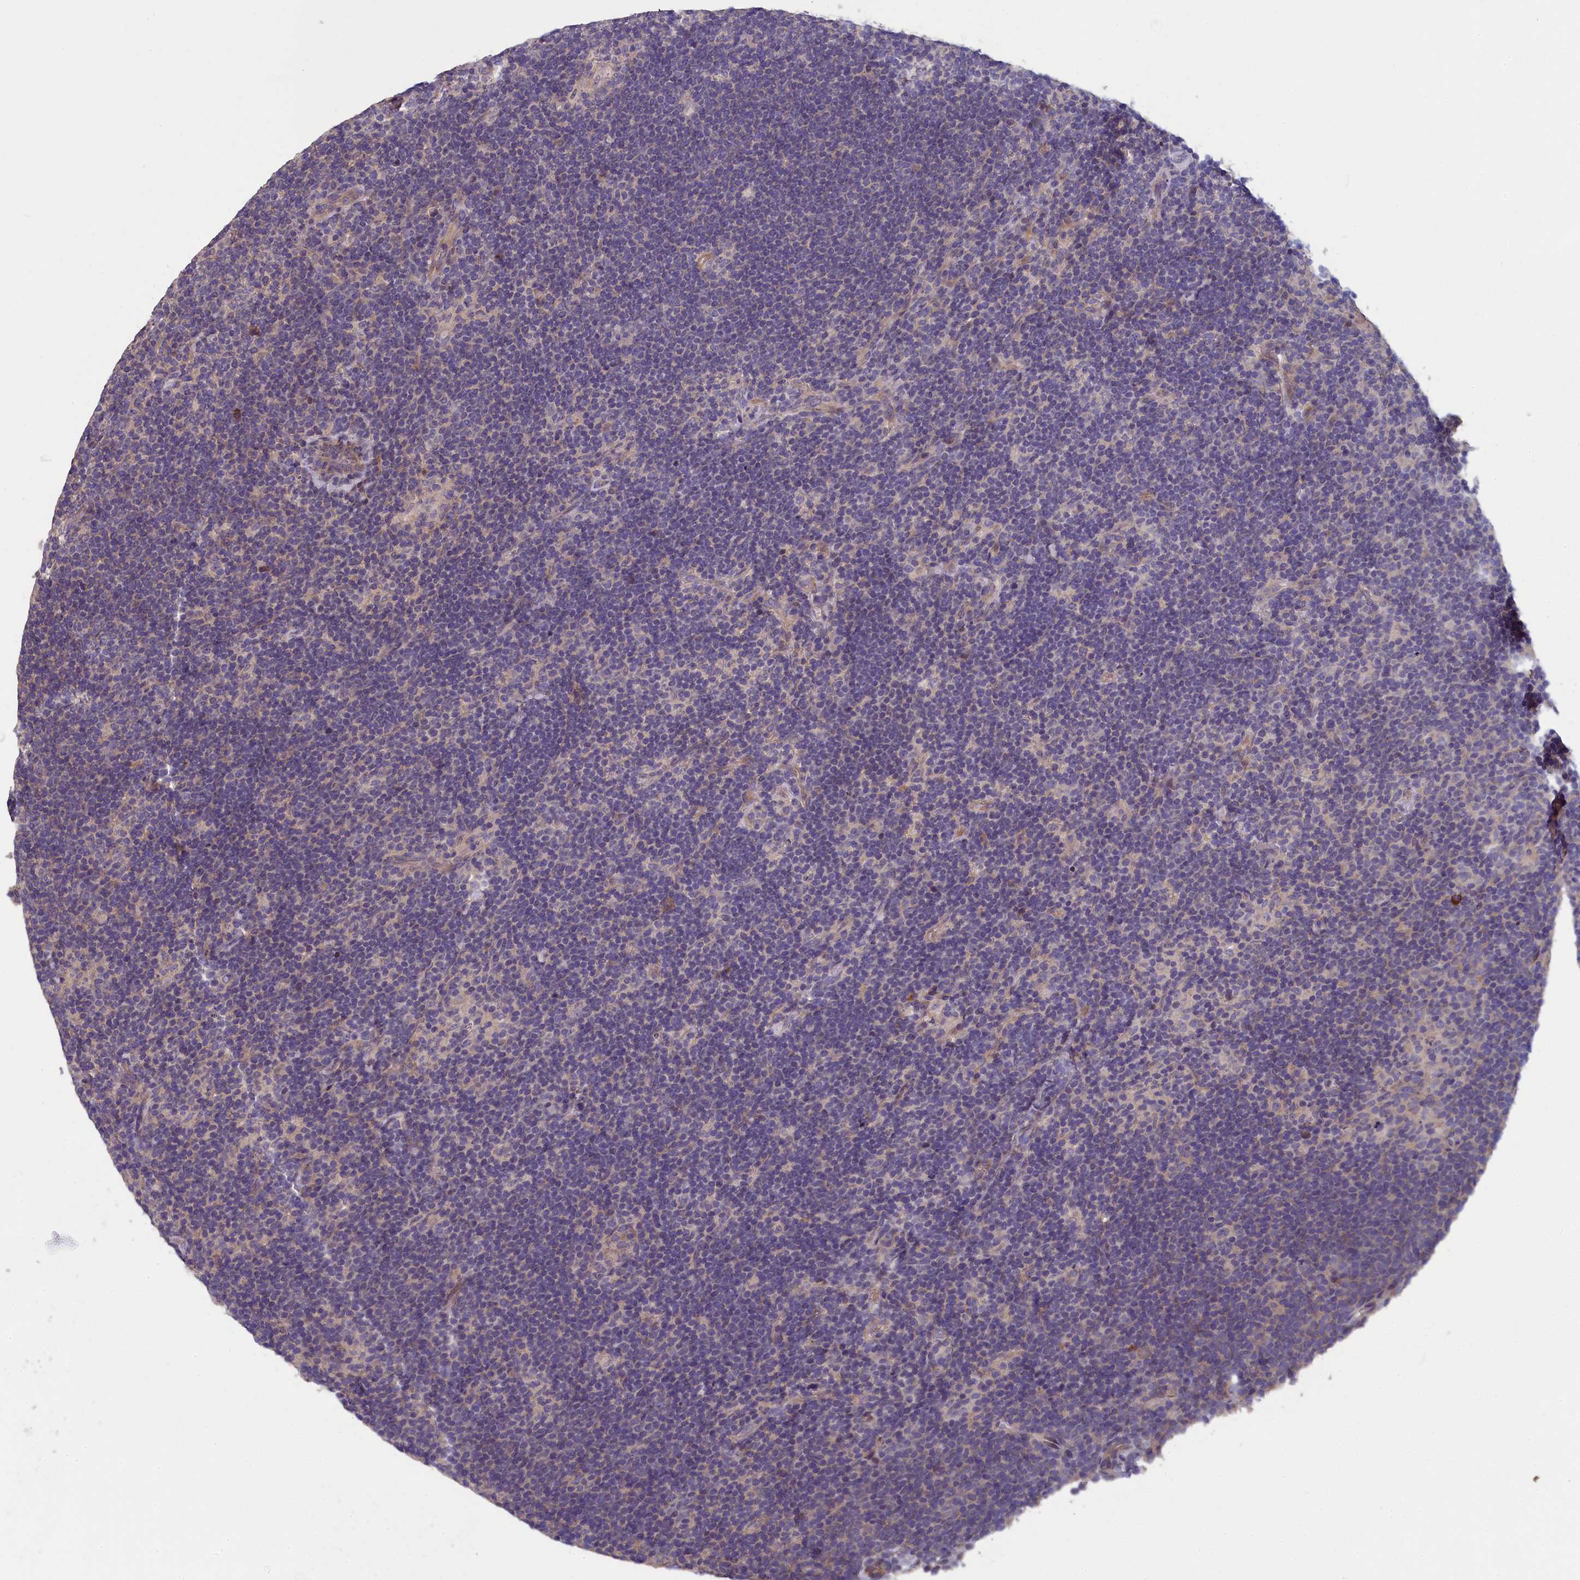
{"staining": {"intensity": "negative", "quantity": "none", "location": "none"}, "tissue": "lymphoma", "cell_type": "Tumor cells", "image_type": "cancer", "snomed": [{"axis": "morphology", "description": "Hodgkin's disease, NOS"}, {"axis": "topography", "description": "Lymph node"}], "caption": "This histopathology image is of lymphoma stained with IHC to label a protein in brown with the nuclei are counter-stained blue. There is no staining in tumor cells. (Brightfield microscopy of DAB immunohistochemistry at high magnification).", "gene": "NUDT6", "patient": {"sex": "female", "age": 57}}